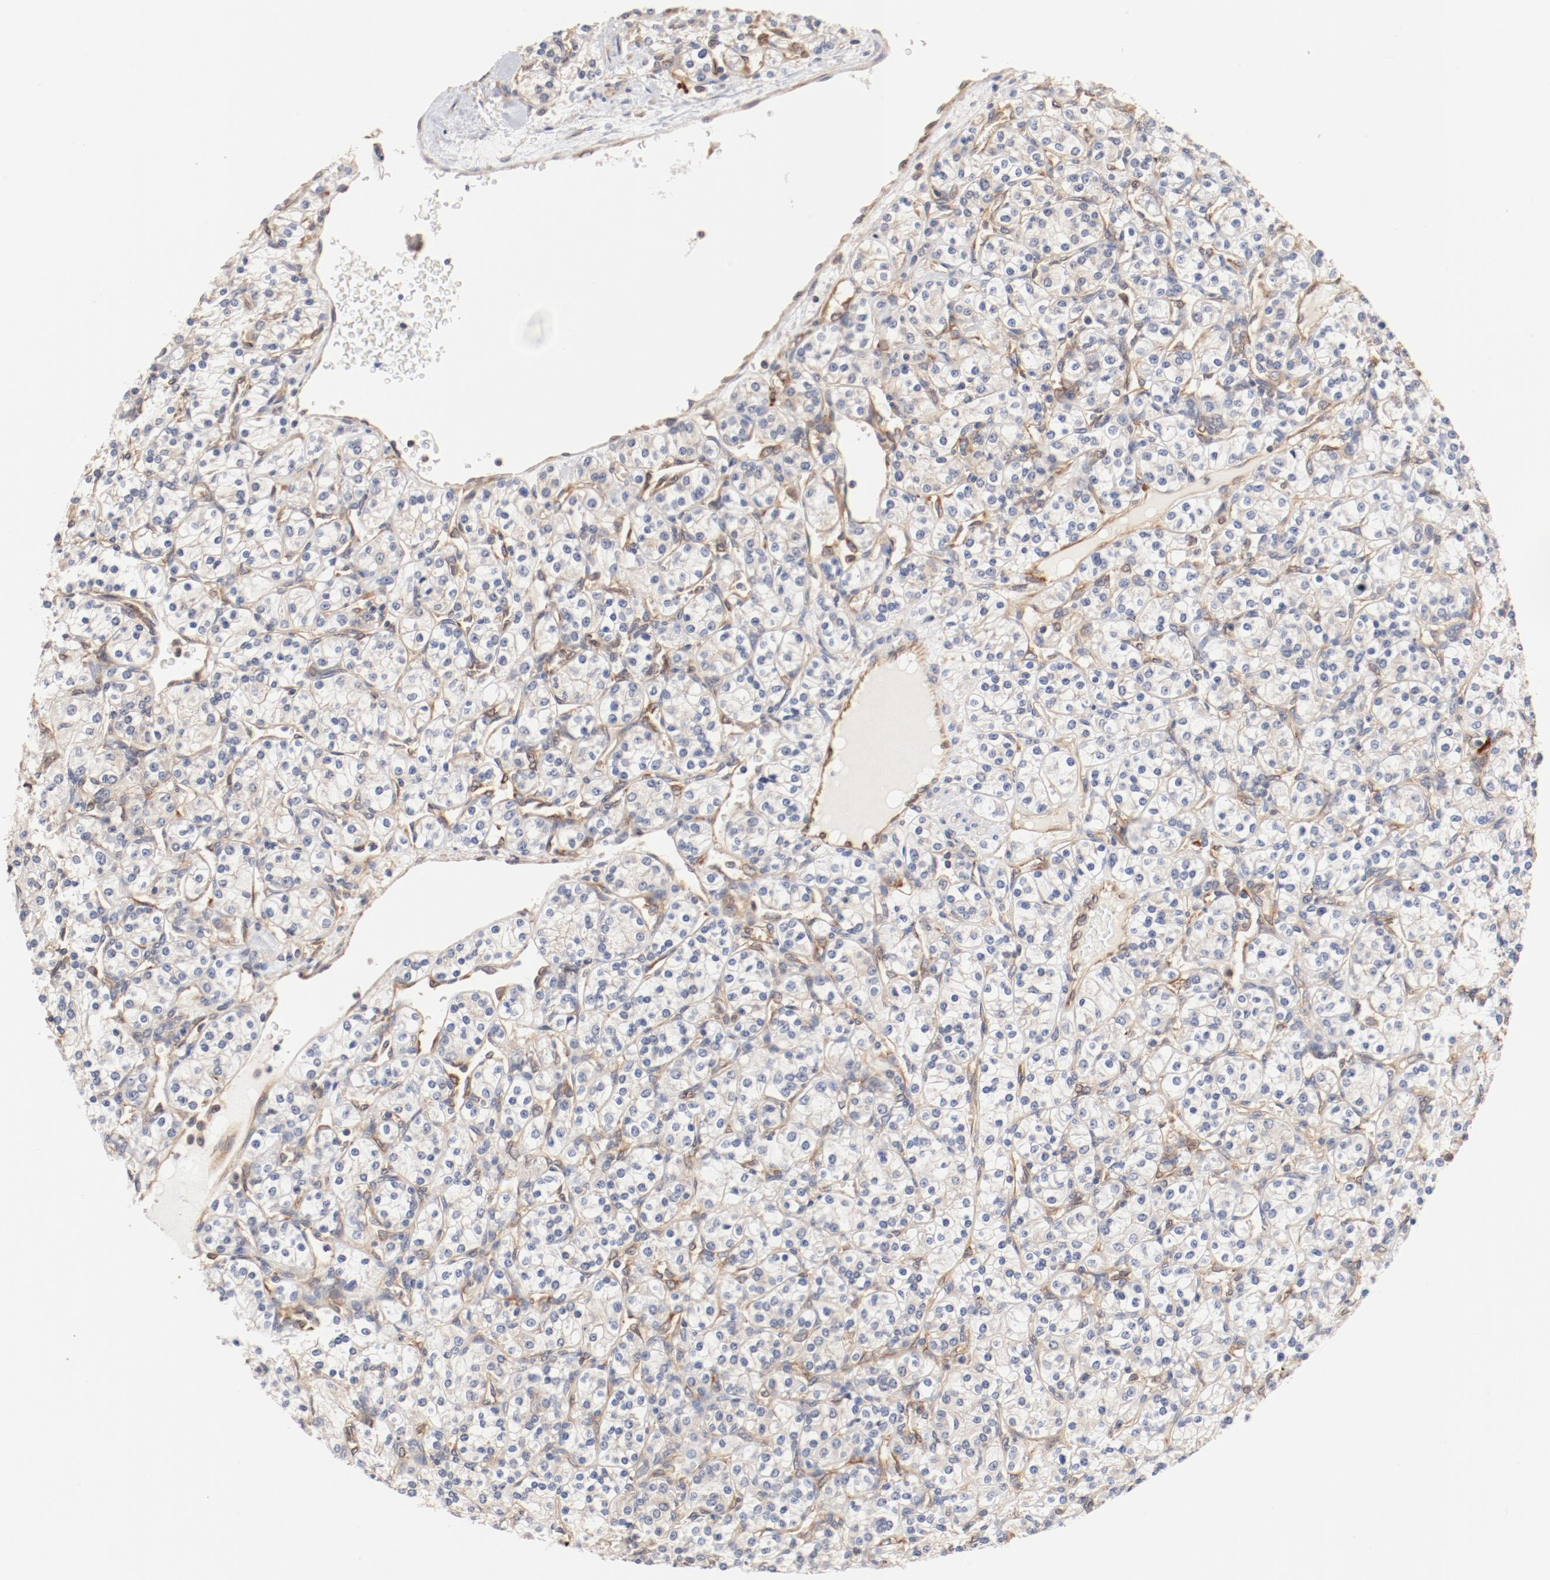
{"staining": {"intensity": "negative", "quantity": "none", "location": "none"}, "tissue": "renal cancer", "cell_type": "Tumor cells", "image_type": "cancer", "snomed": [{"axis": "morphology", "description": "Adenocarcinoma, NOS"}, {"axis": "topography", "description": "Kidney"}], "caption": "This is a photomicrograph of immunohistochemistry (IHC) staining of adenocarcinoma (renal), which shows no expression in tumor cells. (Brightfield microscopy of DAB (3,3'-diaminobenzidine) immunohistochemistry at high magnification).", "gene": "UBE2J1", "patient": {"sex": "male", "age": 77}}